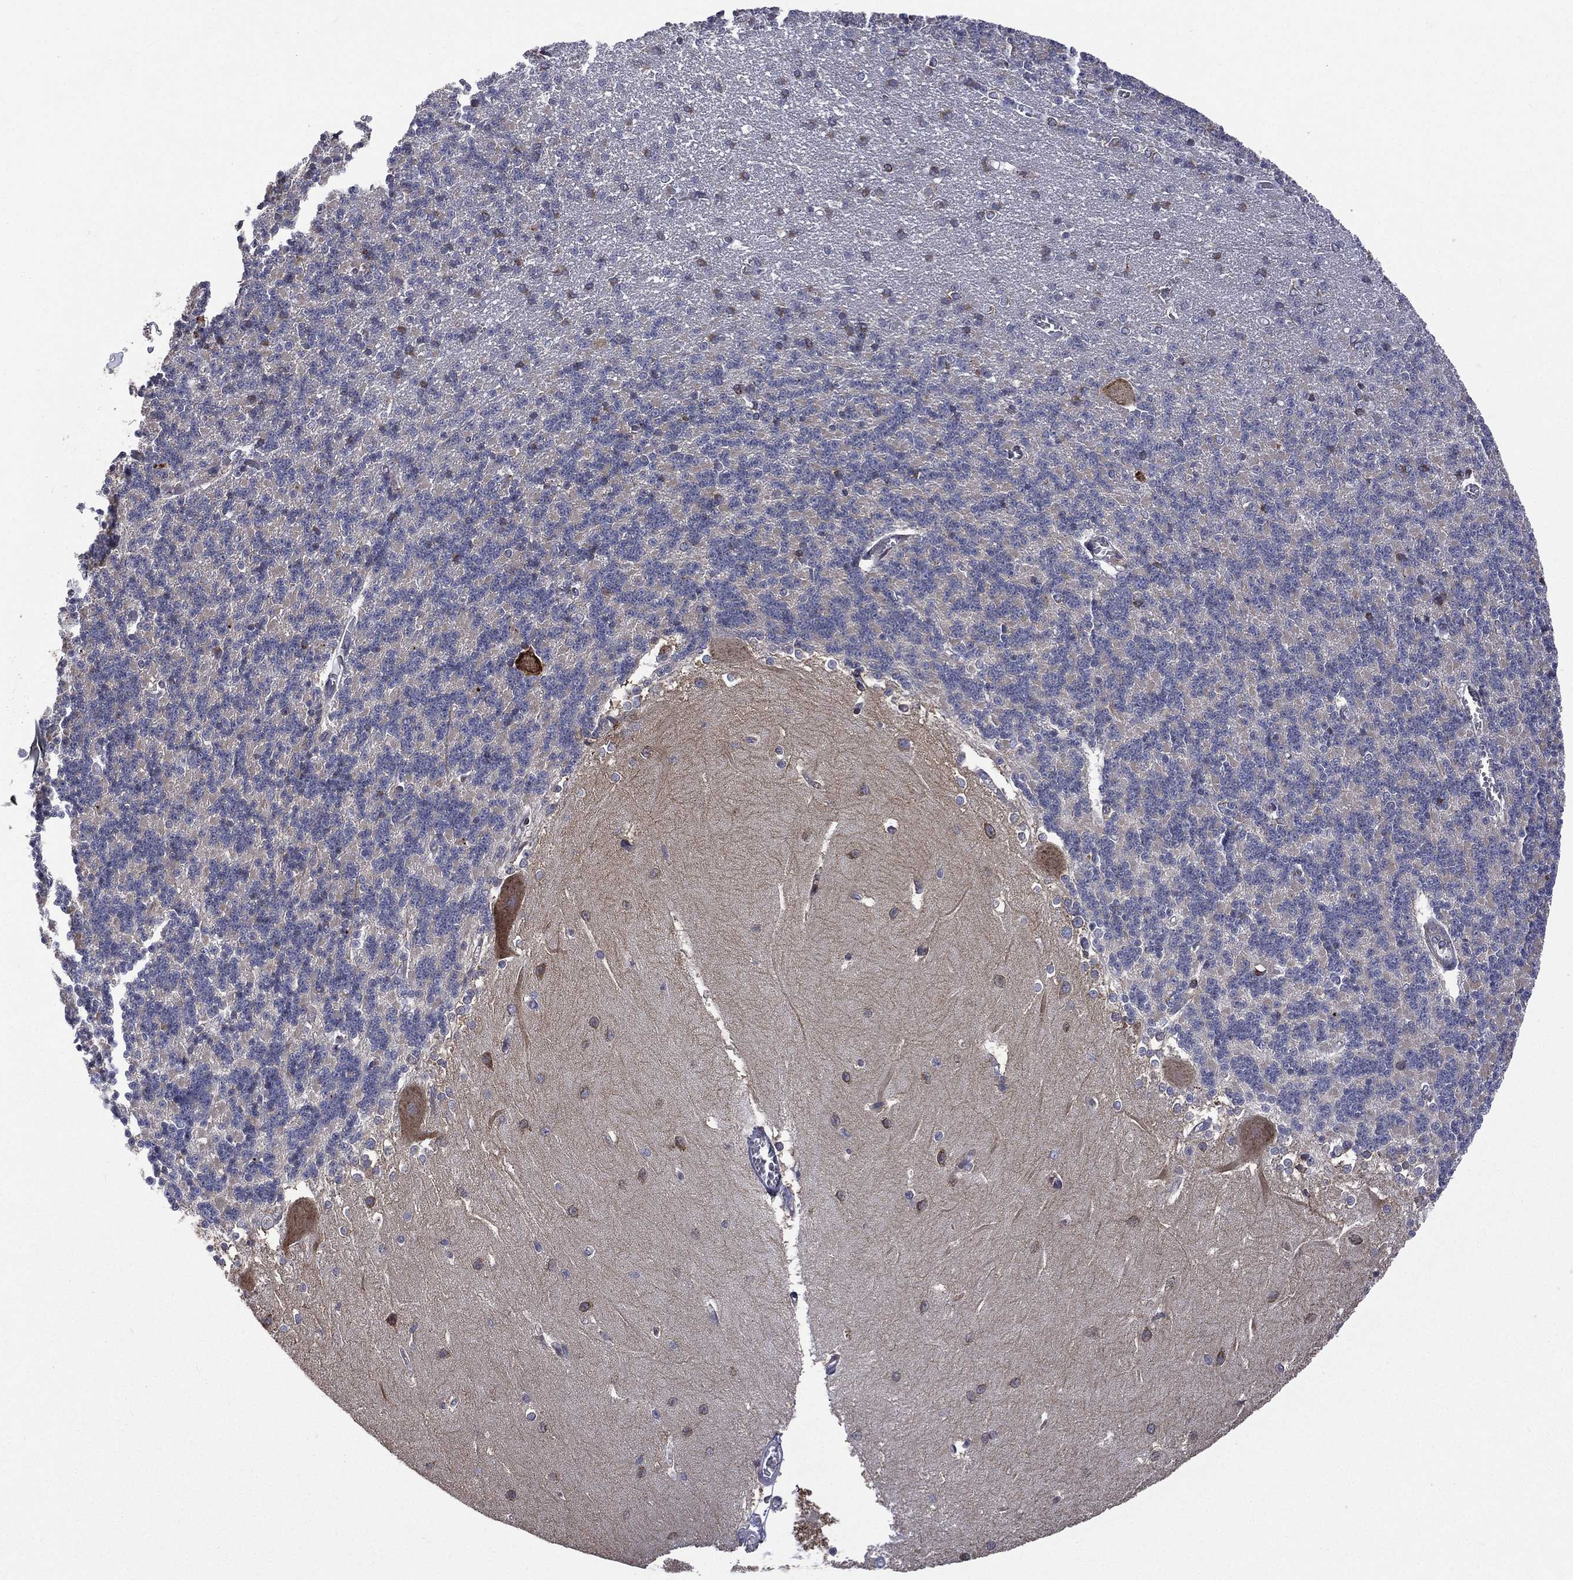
{"staining": {"intensity": "negative", "quantity": "none", "location": "none"}, "tissue": "cerebellum", "cell_type": "Cells in granular layer", "image_type": "normal", "snomed": [{"axis": "morphology", "description": "Normal tissue, NOS"}, {"axis": "topography", "description": "Cerebellum"}], "caption": "Cerebellum stained for a protein using immunohistochemistry exhibits no expression cells in granular layer.", "gene": "C20orf96", "patient": {"sex": "male", "age": 37}}